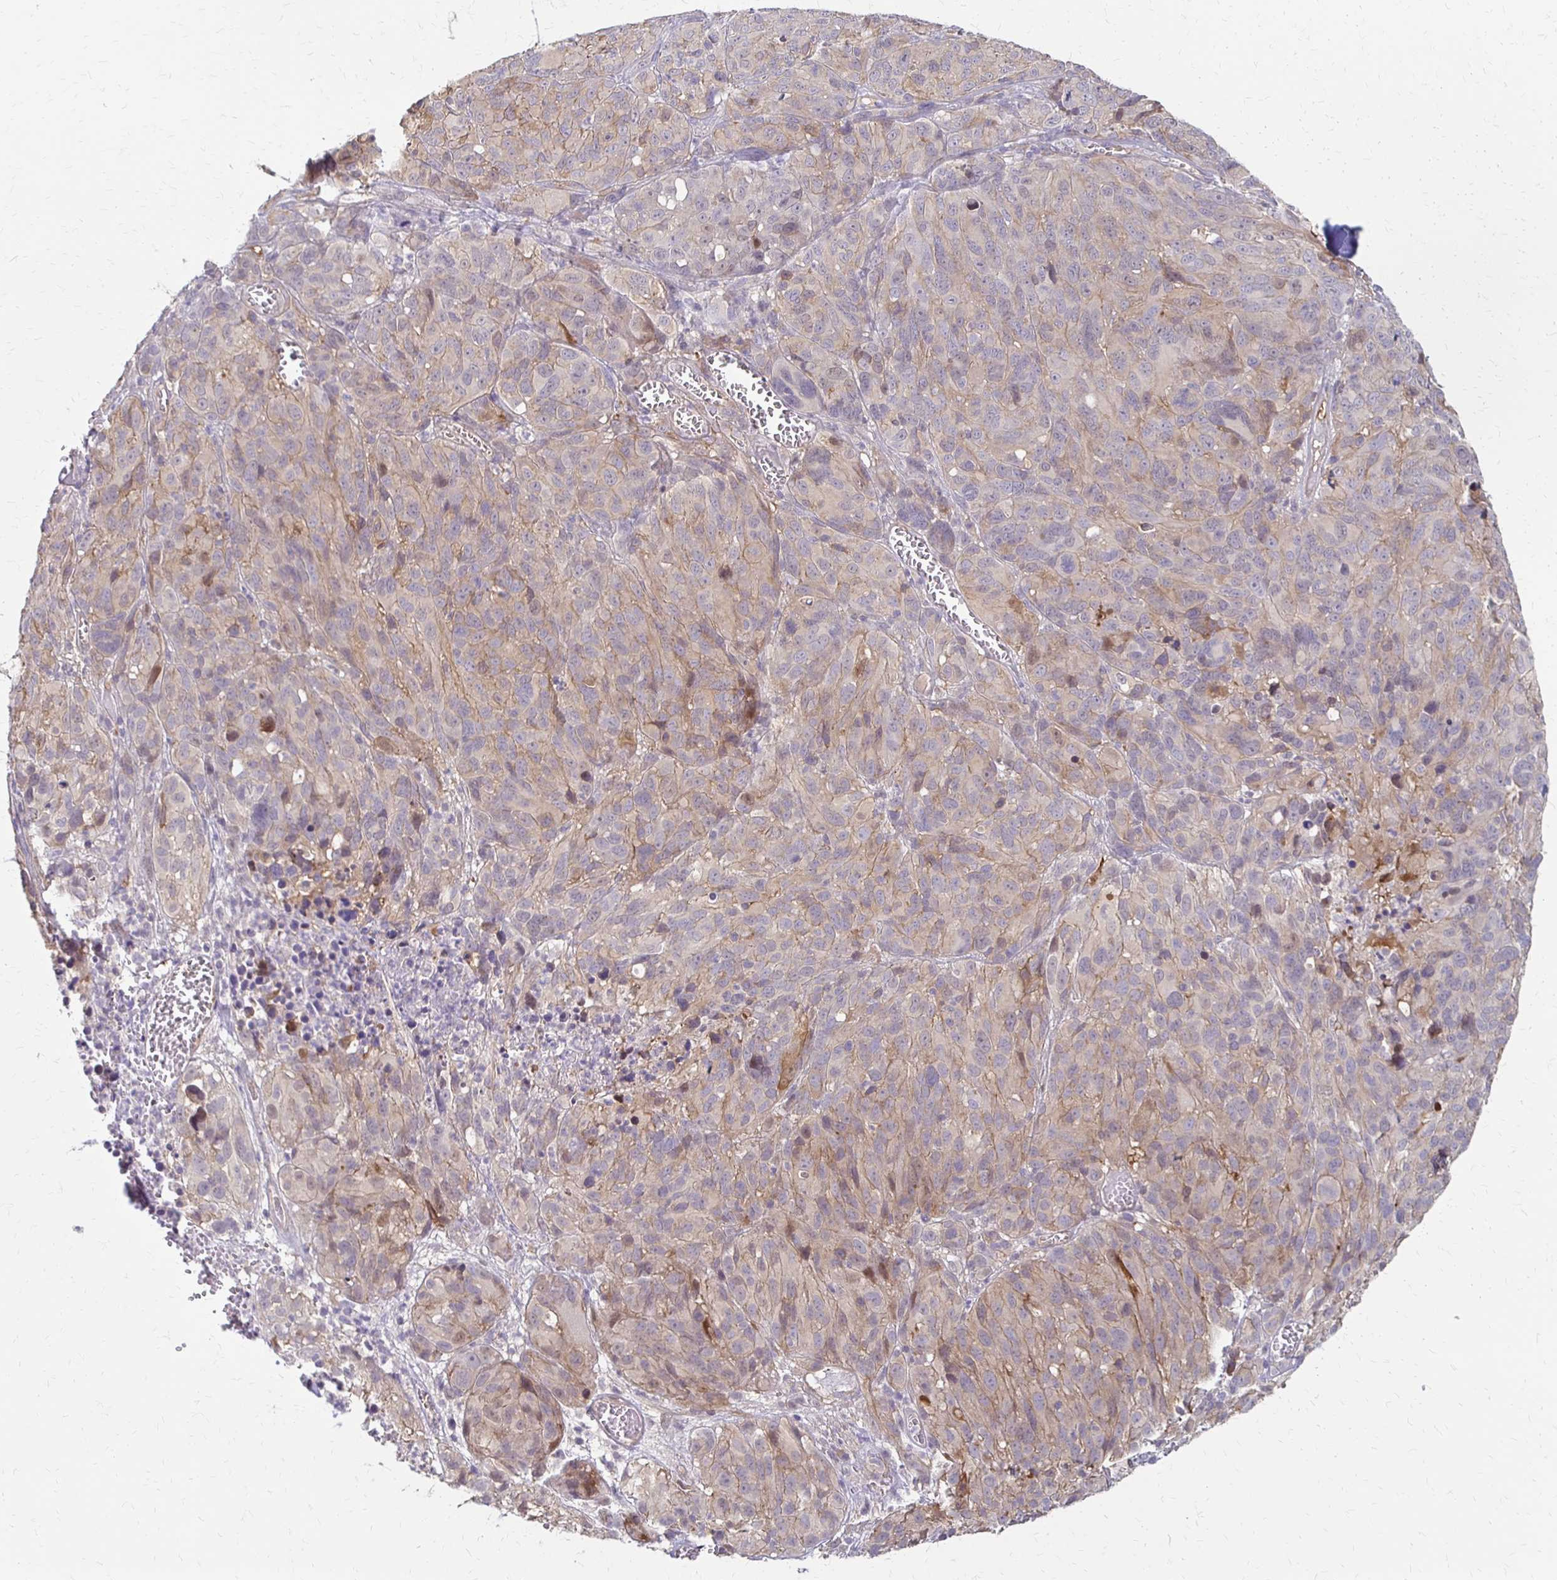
{"staining": {"intensity": "weak", "quantity": "25%-75%", "location": "cytoplasmic/membranous"}, "tissue": "melanoma", "cell_type": "Tumor cells", "image_type": "cancer", "snomed": [{"axis": "morphology", "description": "Malignant melanoma, NOS"}, {"axis": "topography", "description": "Skin"}], "caption": "Immunohistochemistry of malignant melanoma reveals low levels of weak cytoplasmic/membranous positivity in approximately 25%-75% of tumor cells.", "gene": "CFL2", "patient": {"sex": "male", "age": 51}}